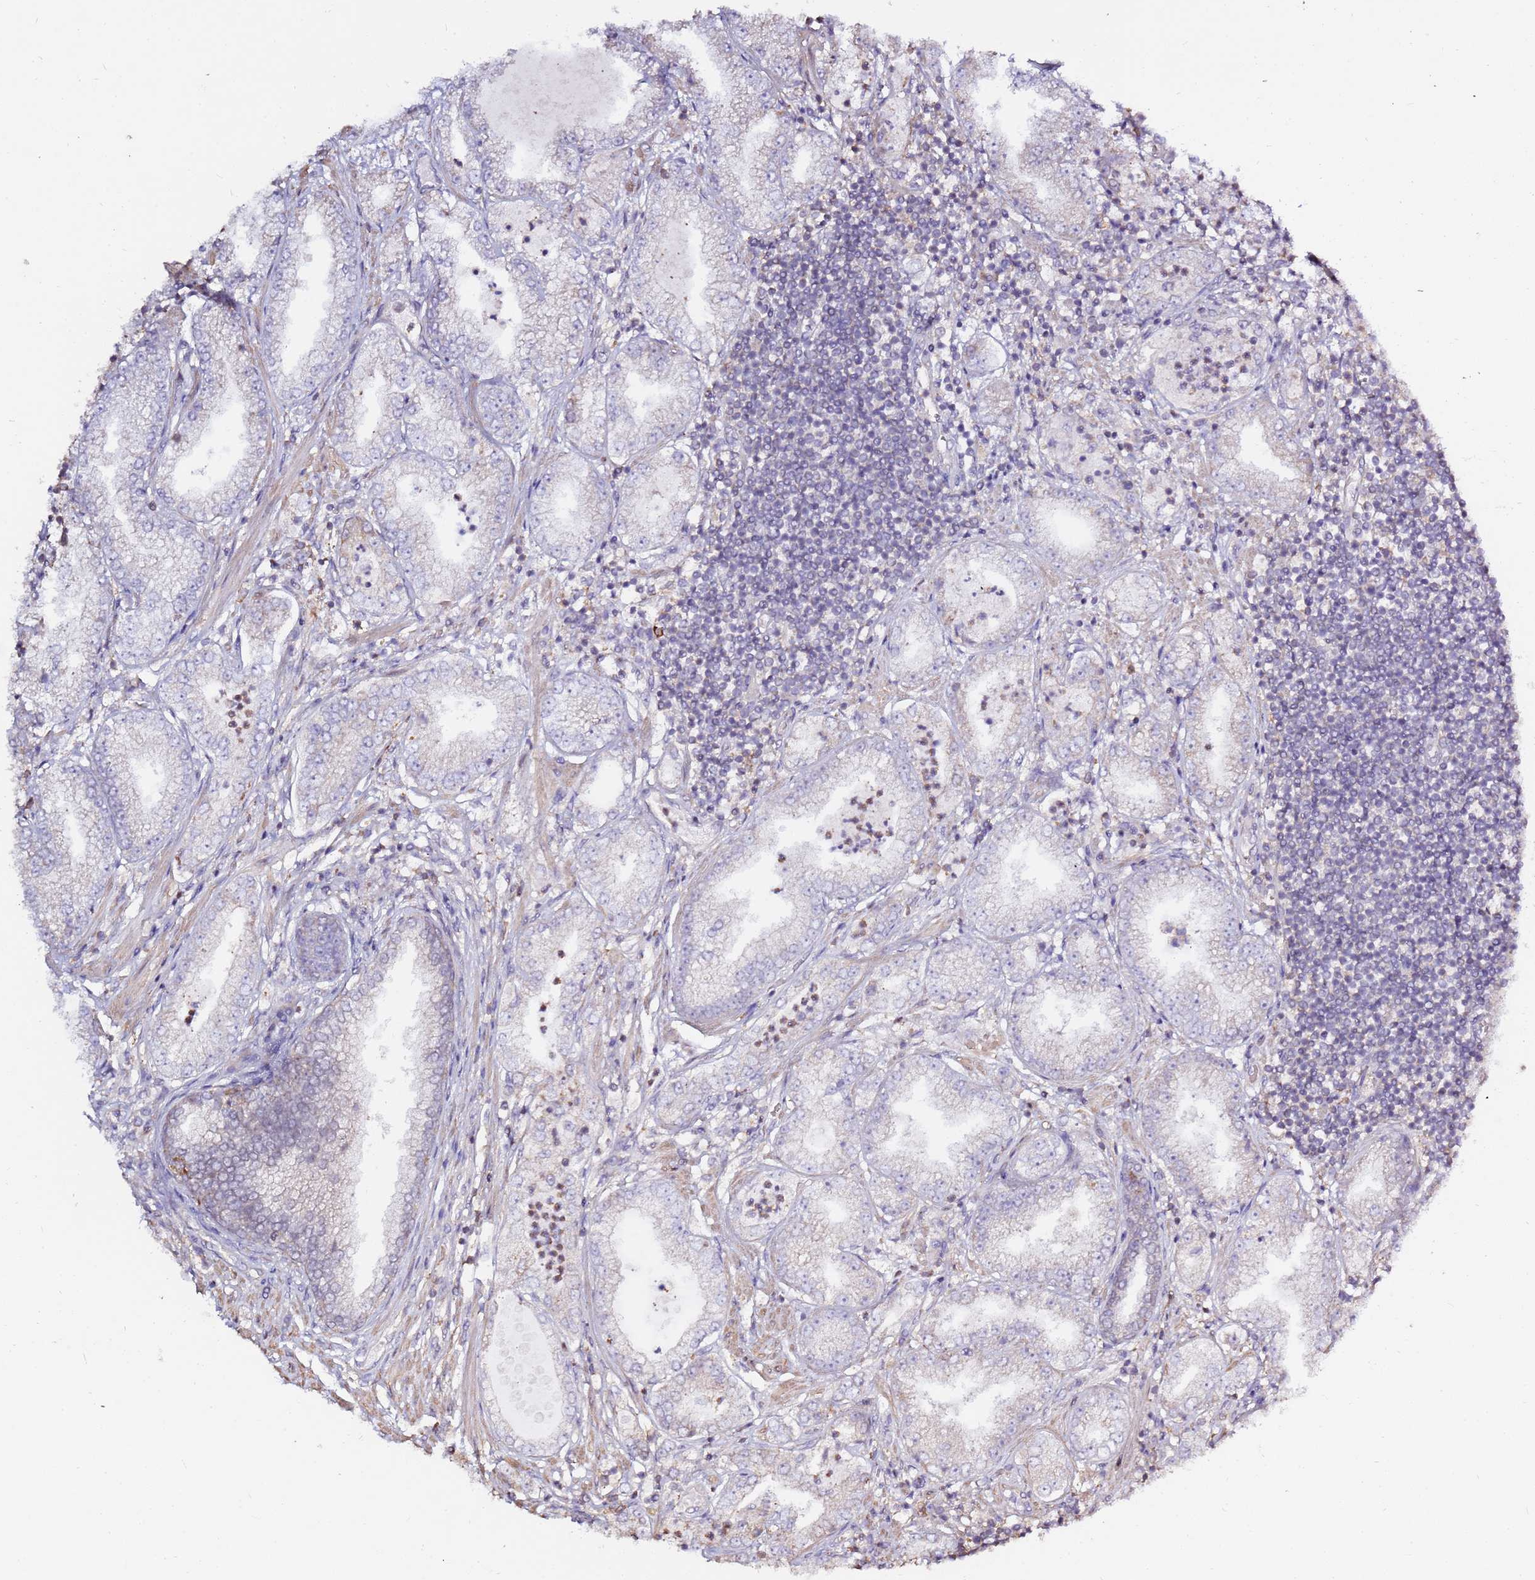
{"staining": {"intensity": "negative", "quantity": "none", "location": "none"}, "tissue": "prostate cancer", "cell_type": "Tumor cells", "image_type": "cancer", "snomed": [{"axis": "morphology", "description": "Adenocarcinoma, High grade"}, {"axis": "topography", "description": "Prostate"}], "caption": "IHC micrograph of neoplastic tissue: prostate cancer (high-grade adenocarcinoma) stained with DAB (3,3'-diaminobenzidine) demonstrates no significant protein positivity in tumor cells. The staining is performed using DAB (3,3'-diaminobenzidine) brown chromogen with nuclei counter-stained in using hematoxylin.", "gene": "EVA1B", "patient": {"sex": "male", "age": 69}}